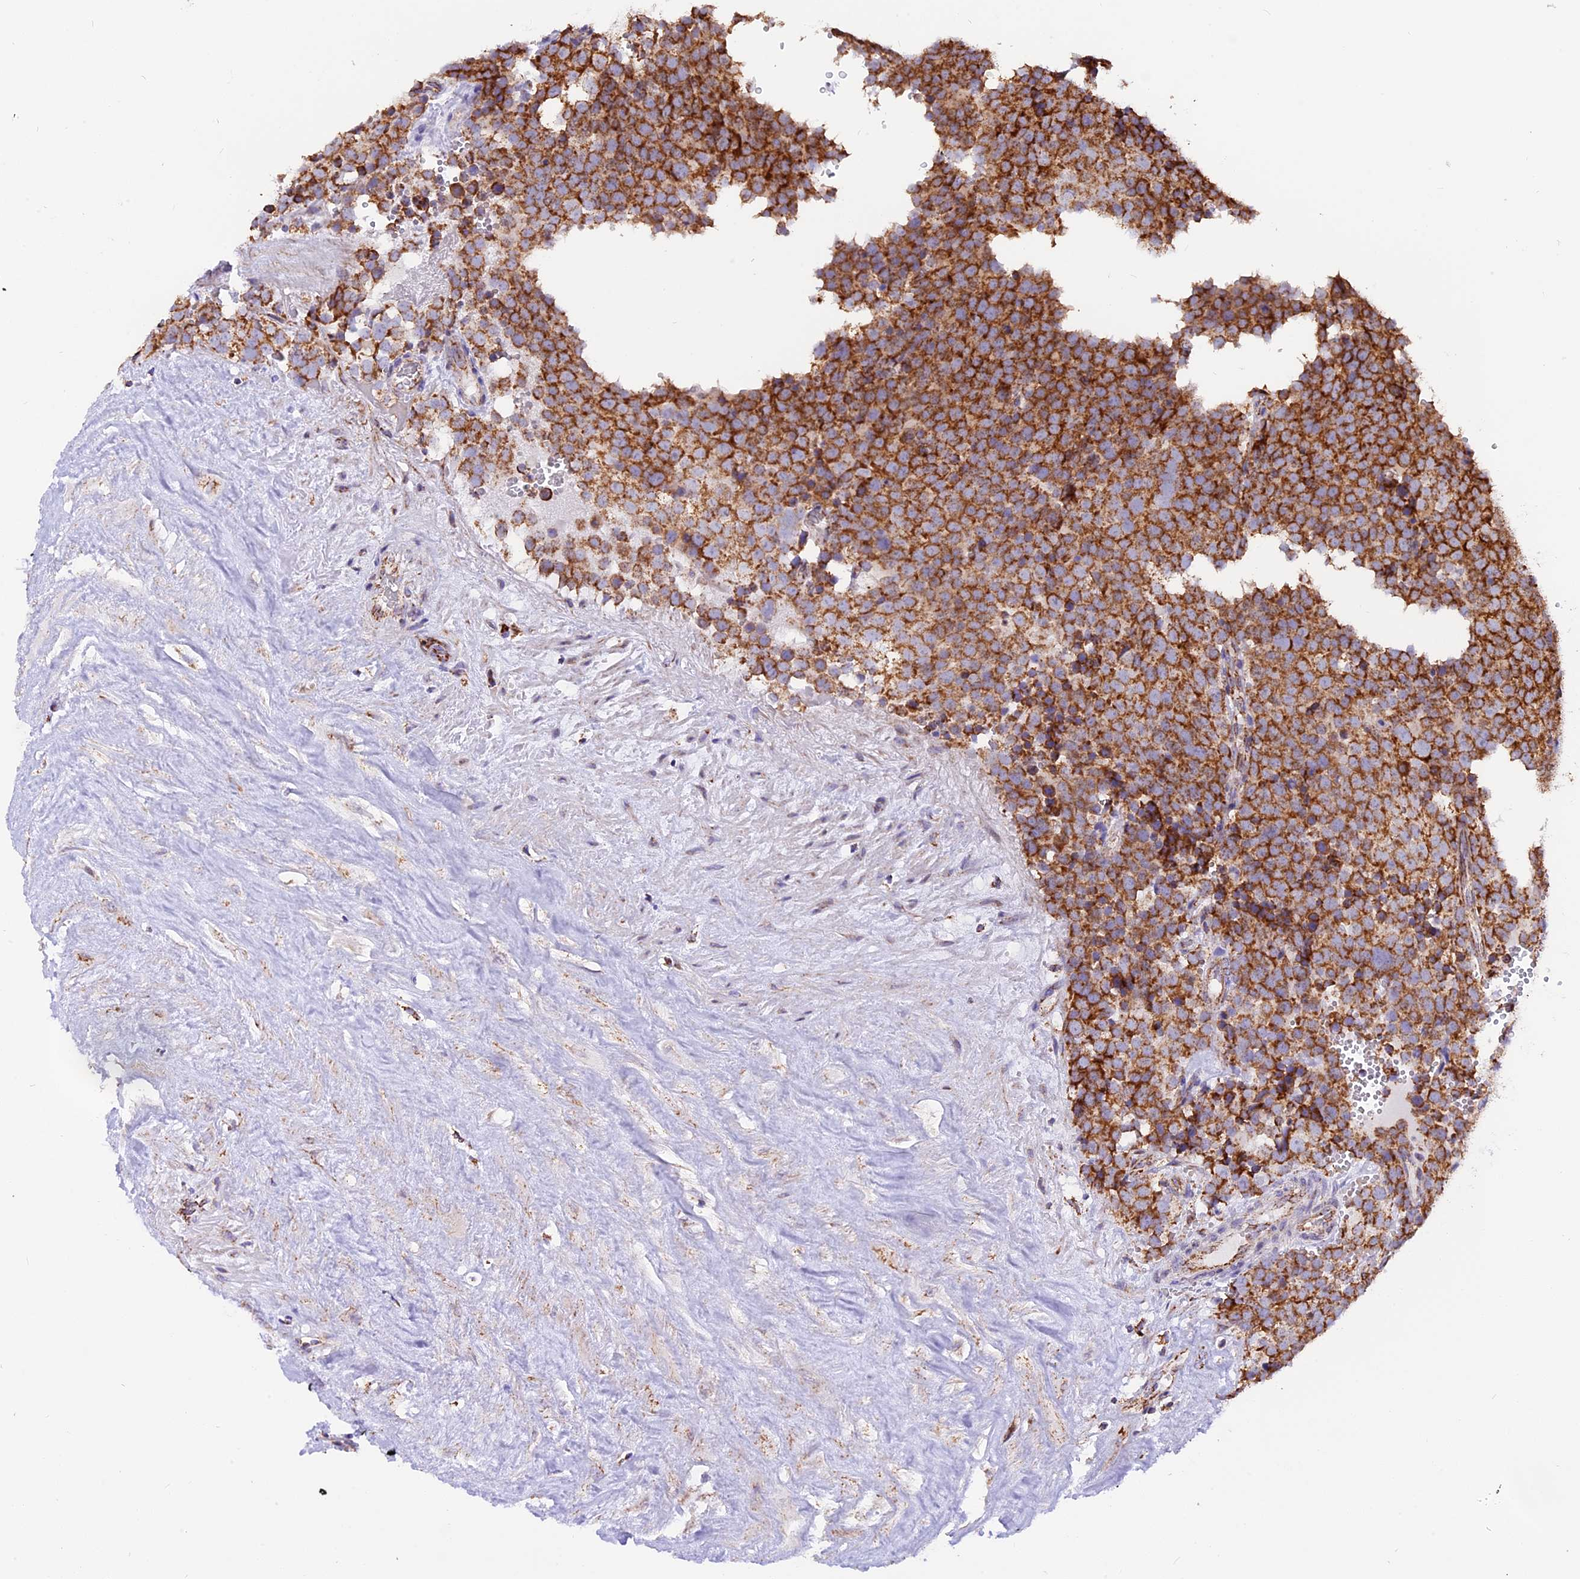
{"staining": {"intensity": "strong", "quantity": ">75%", "location": "cytoplasmic/membranous"}, "tissue": "testis cancer", "cell_type": "Tumor cells", "image_type": "cancer", "snomed": [{"axis": "morphology", "description": "Seminoma, NOS"}, {"axis": "topography", "description": "Testis"}], "caption": "Protein expression by immunohistochemistry (IHC) demonstrates strong cytoplasmic/membranous staining in approximately >75% of tumor cells in testis seminoma.", "gene": "NDUFA8", "patient": {"sex": "male", "age": 71}}